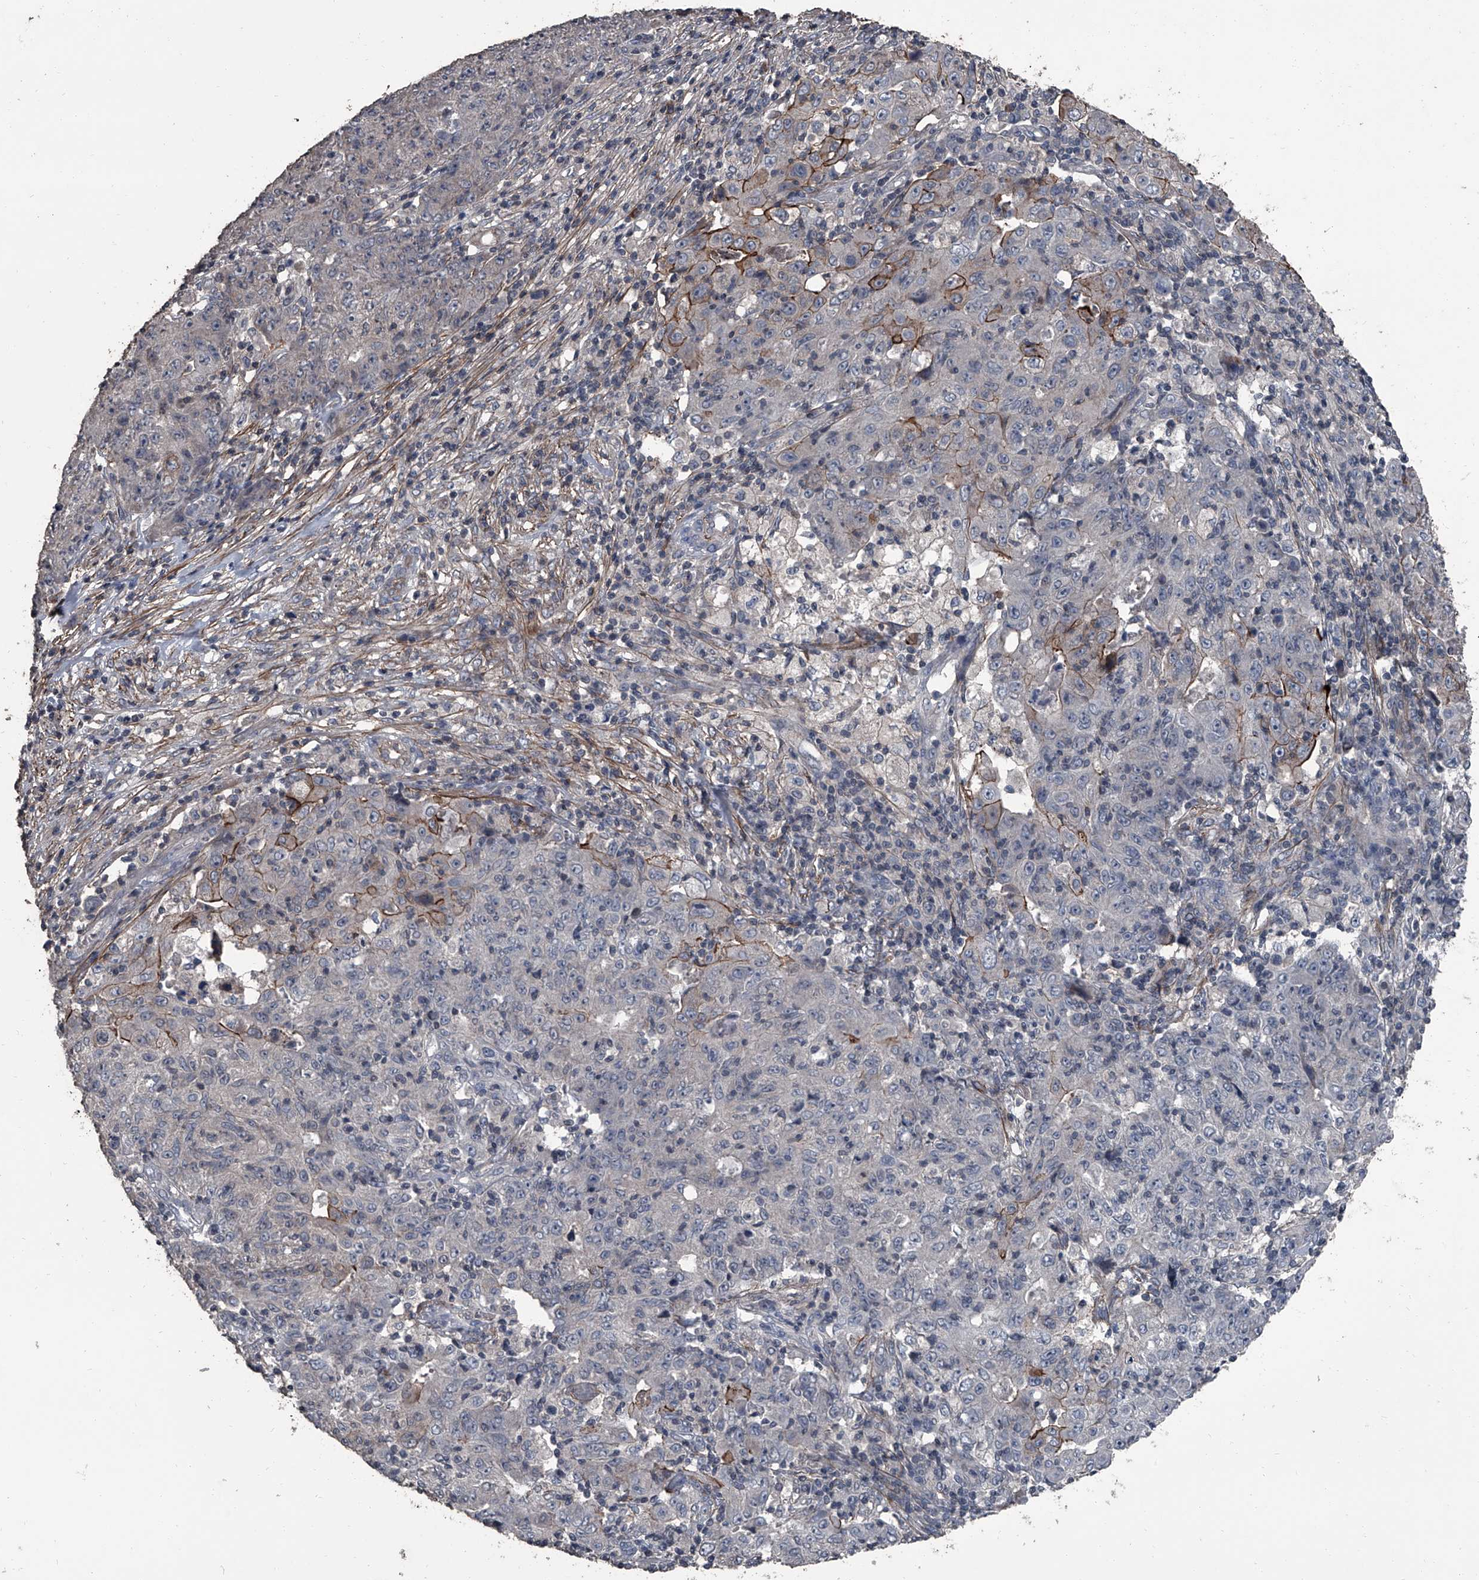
{"staining": {"intensity": "moderate", "quantity": "<25%", "location": "cytoplasmic/membranous"}, "tissue": "ovarian cancer", "cell_type": "Tumor cells", "image_type": "cancer", "snomed": [{"axis": "morphology", "description": "Carcinoma, endometroid"}, {"axis": "topography", "description": "Ovary"}], "caption": "Endometroid carcinoma (ovarian) stained for a protein exhibits moderate cytoplasmic/membranous positivity in tumor cells.", "gene": "OARD1", "patient": {"sex": "female", "age": 42}}